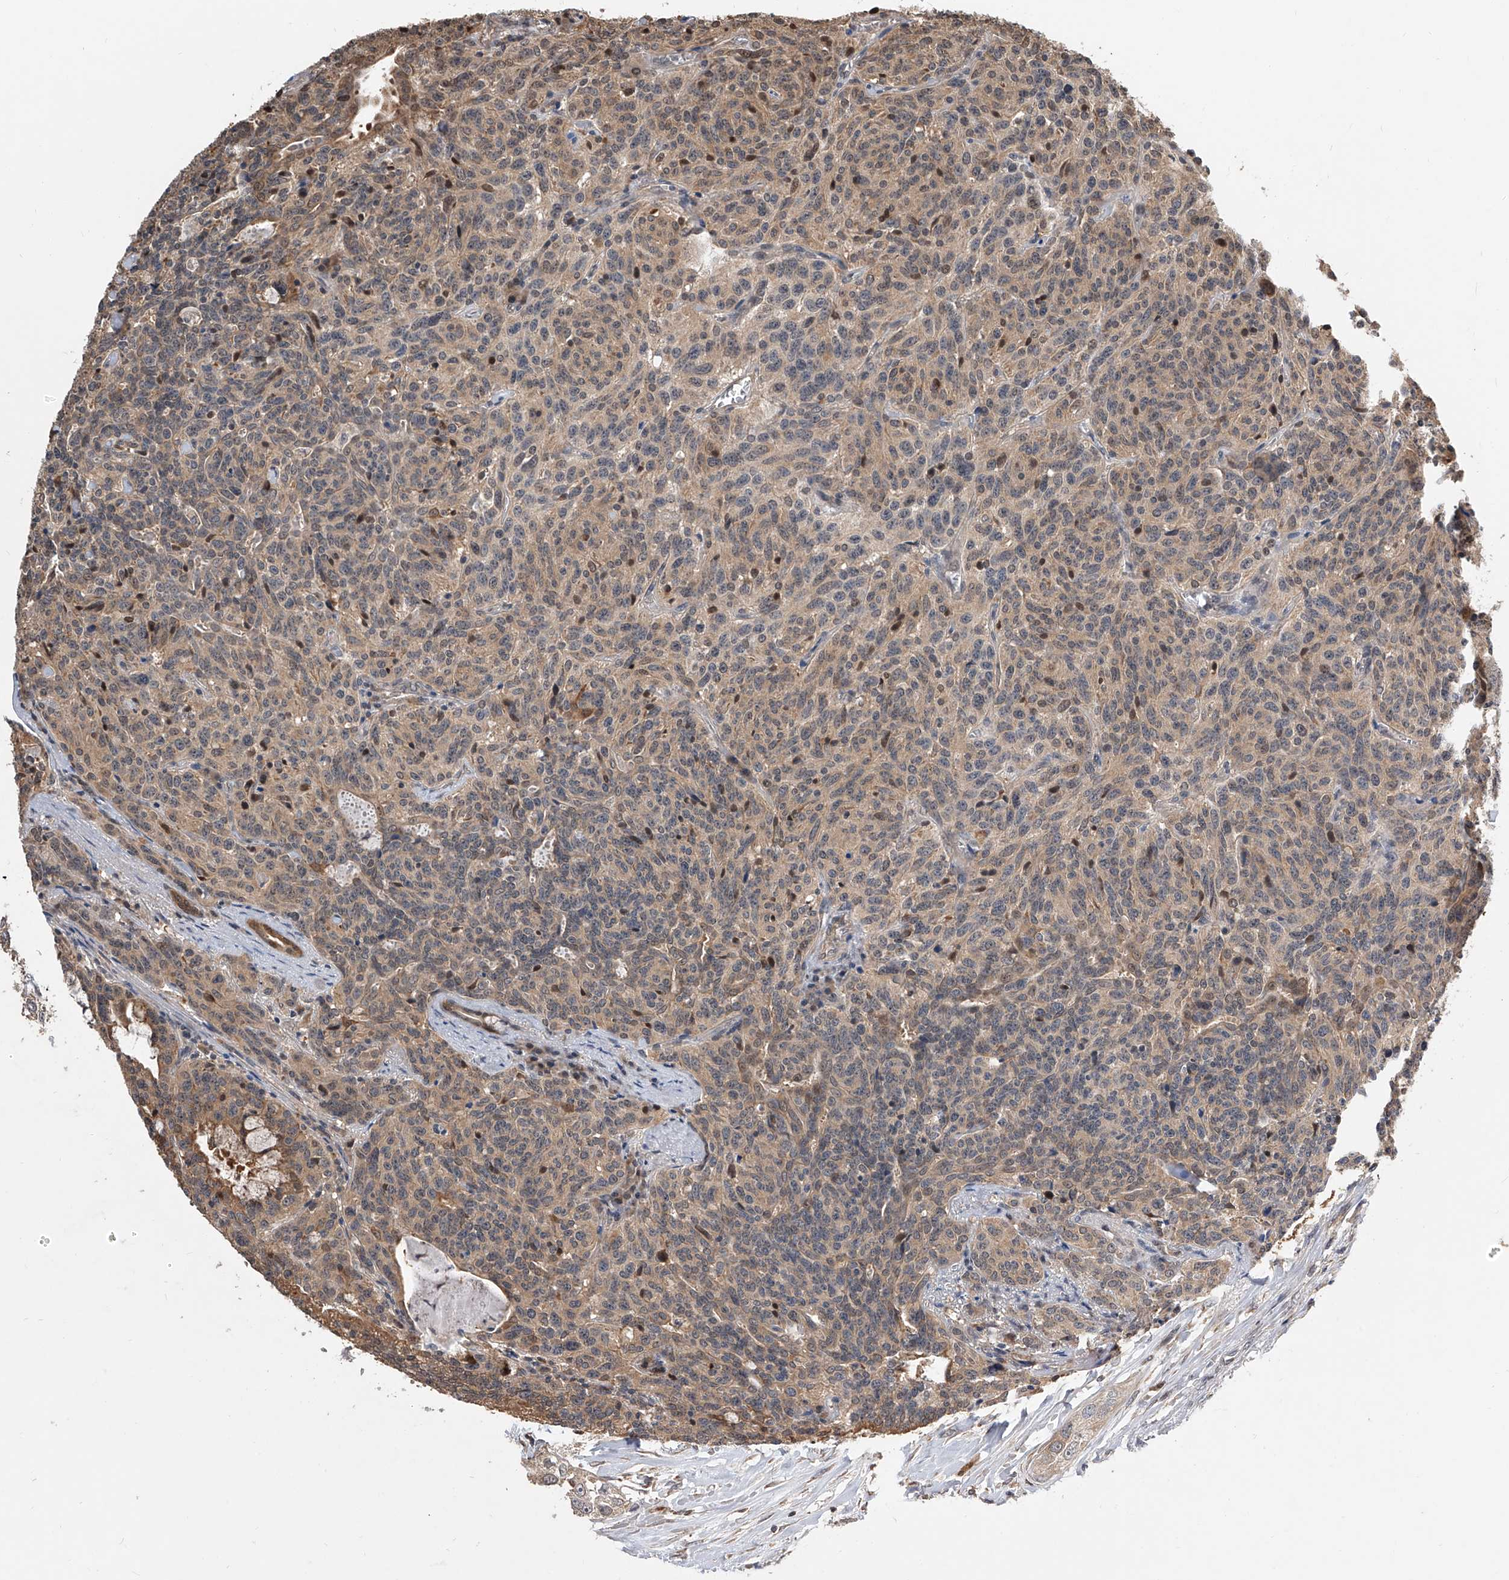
{"staining": {"intensity": "moderate", "quantity": ">75%", "location": "cytoplasmic/membranous"}, "tissue": "carcinoid", "cell_type": "Tumor cells", "image_type": "cancer", "snomed": [{"axis": "morphology", "description": "Carcinoid, malignant, NOS"}, {"axis": "topography", "description": "Lung"}], "caption": "Immunohistochemical staining of human malignant carcinoid displays medium levels of moderate cytoplasmic/membranous positivity in approximately >75% of tumor cells.", "gene": "GMDS", "patient": {"sex": "female", "age": 46}}